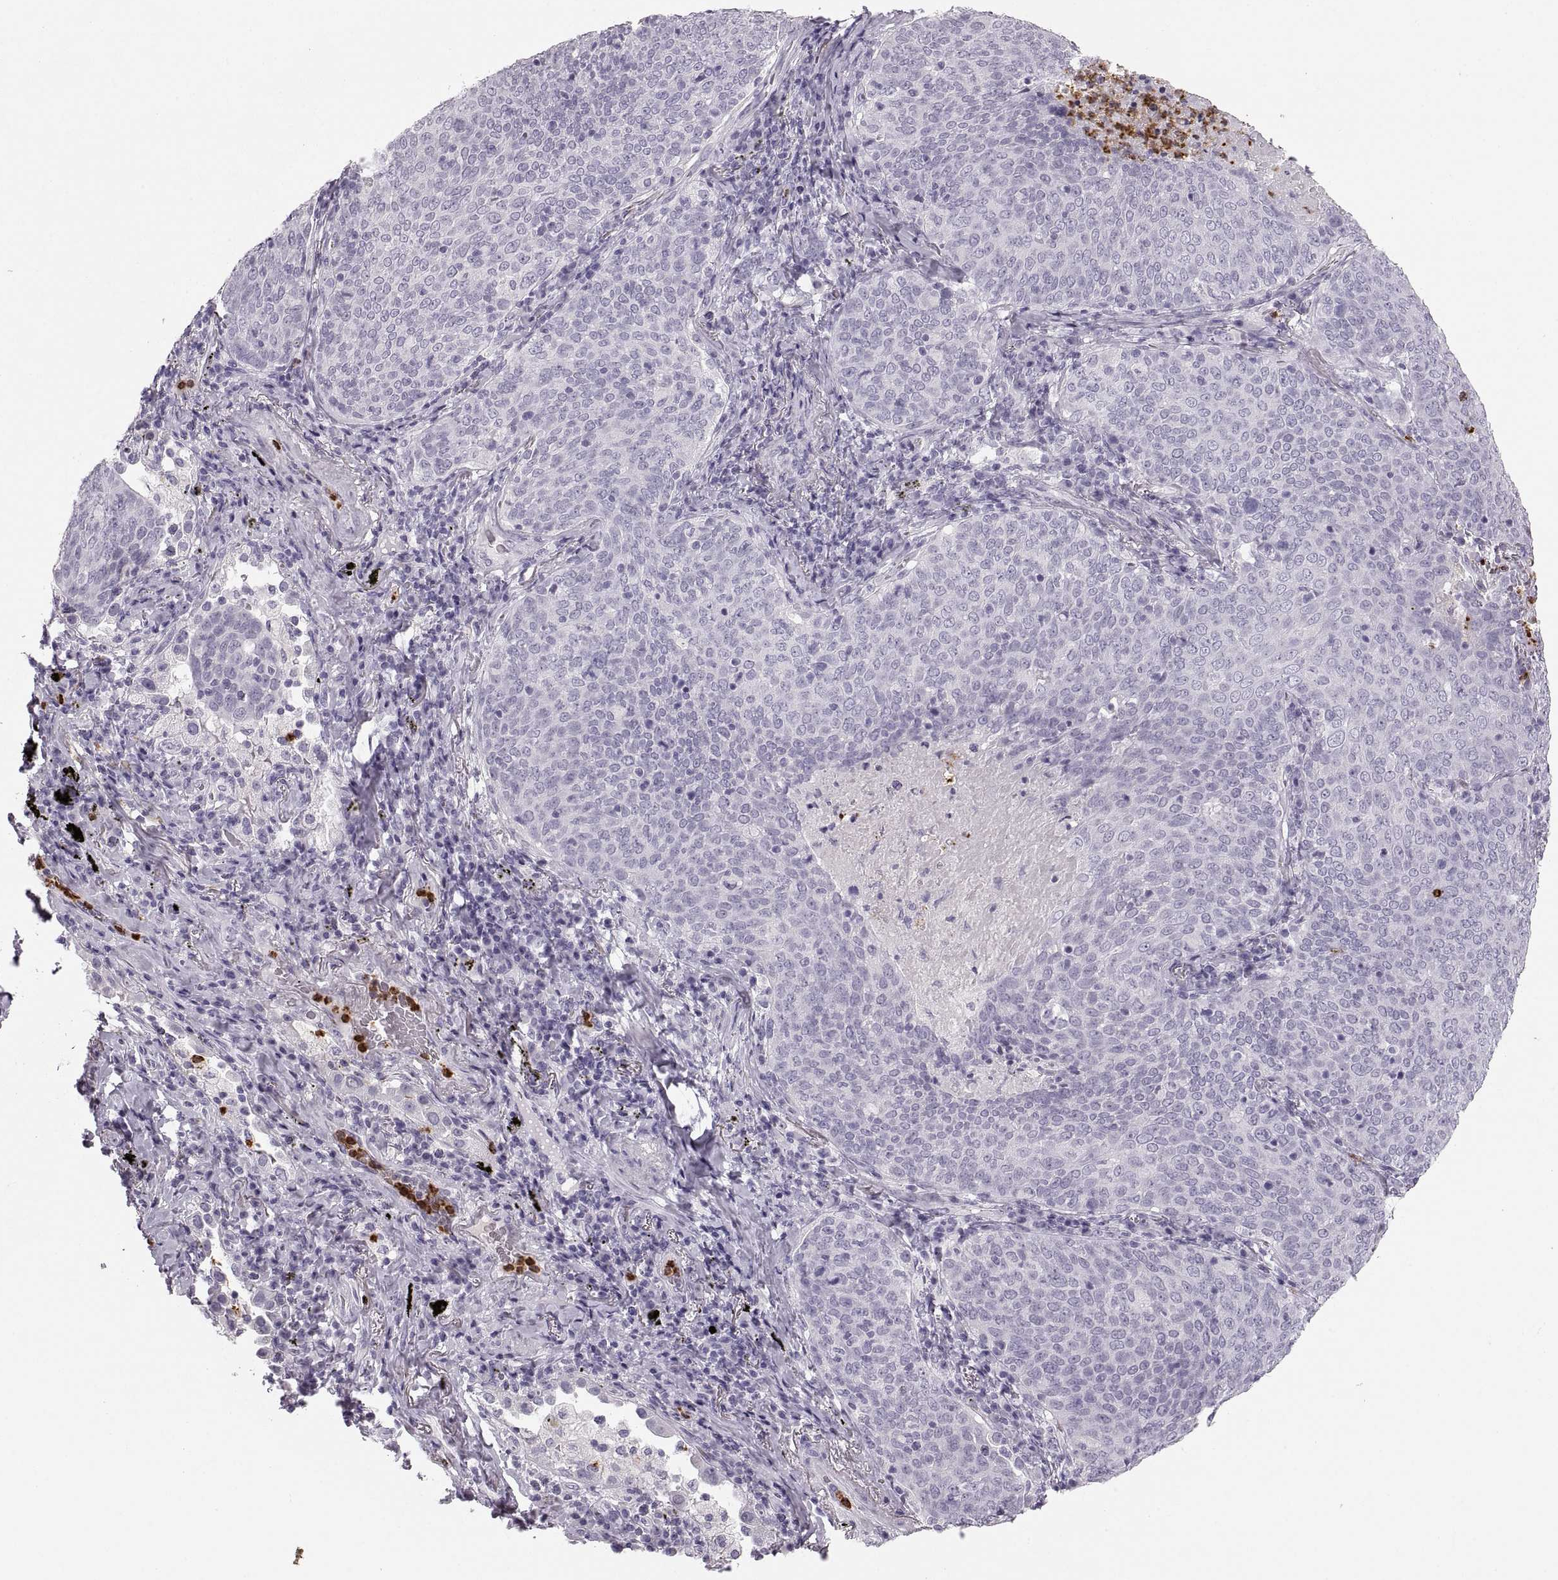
{"staining": {"intensity": "negative", "quantity": "none", "location": "none"}, "tissue": "lung cancer", "cell_type": "Tumor cells", "image_type": "cancer", "snomed": [{"axis": "morphology", "description": "Squamous cell carcinoma, NOS"}, {"axis": "topography", "description": "Lung"}], "caption": "Immunohistochemistry of human lung cancer shows no expression in tumor cells.", "gene": "MILR1", "patient": {"sex": "male", "age": 82}}